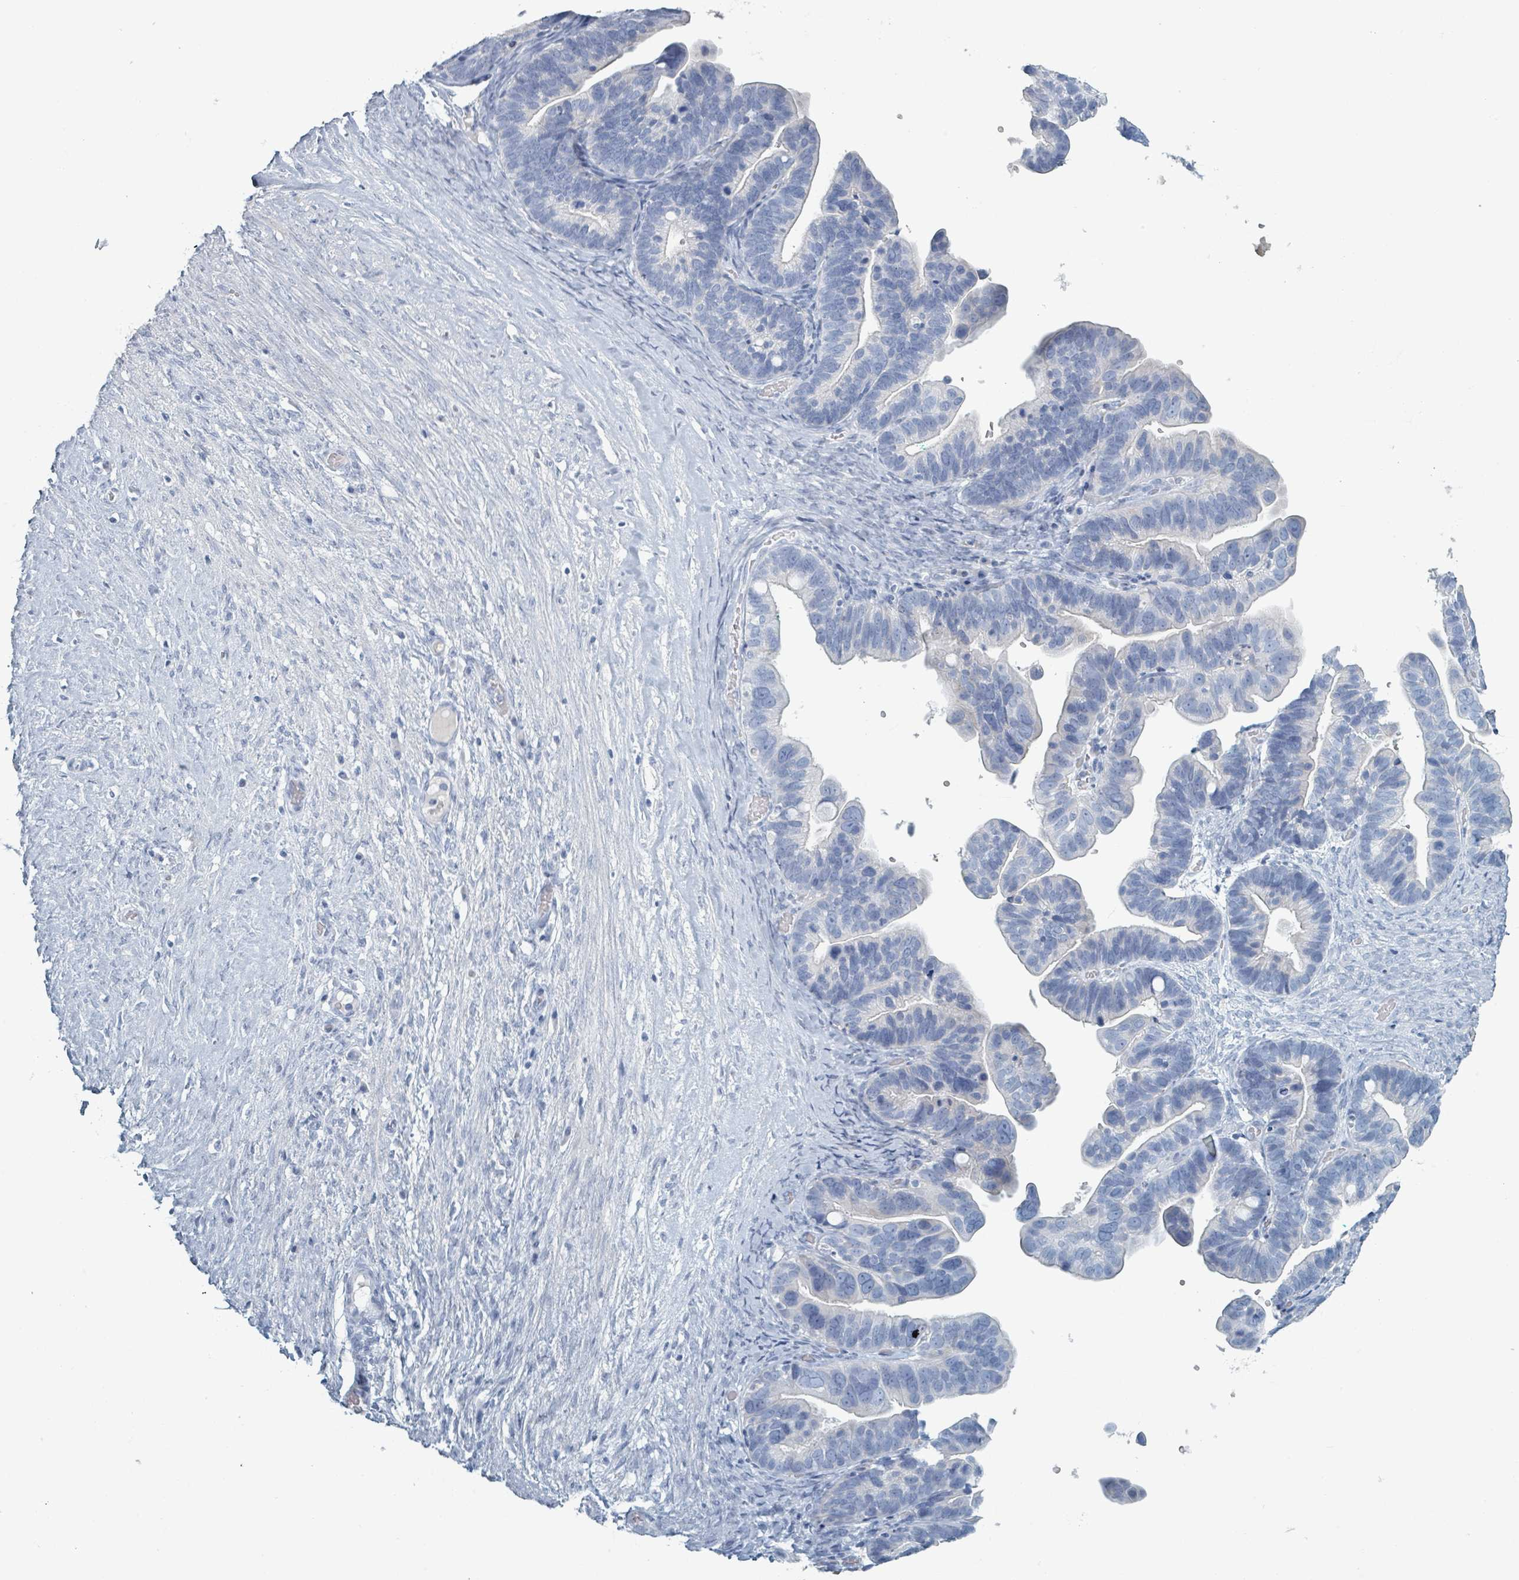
{"staining": {"intensity": "negative", "quantity": "none", "location": "none"}, "tissue": "ovarian cancer", "cell_type": "Tumor cells", "image_type": "cancer", "snomed": [{"axis": "morphology", "description": "Cystadenocarcinoma, serous, NOS"}, {"axis": "topography", "description": "Ovary"}], "caption": "This is an immunohistochemistry photomicrograph of ovarian cancer (serous cystadenocarcinoma). There is no staining in tumor cells.", "gene": "HEATR5A", "patient": {"sex": "female", "age": 56}}